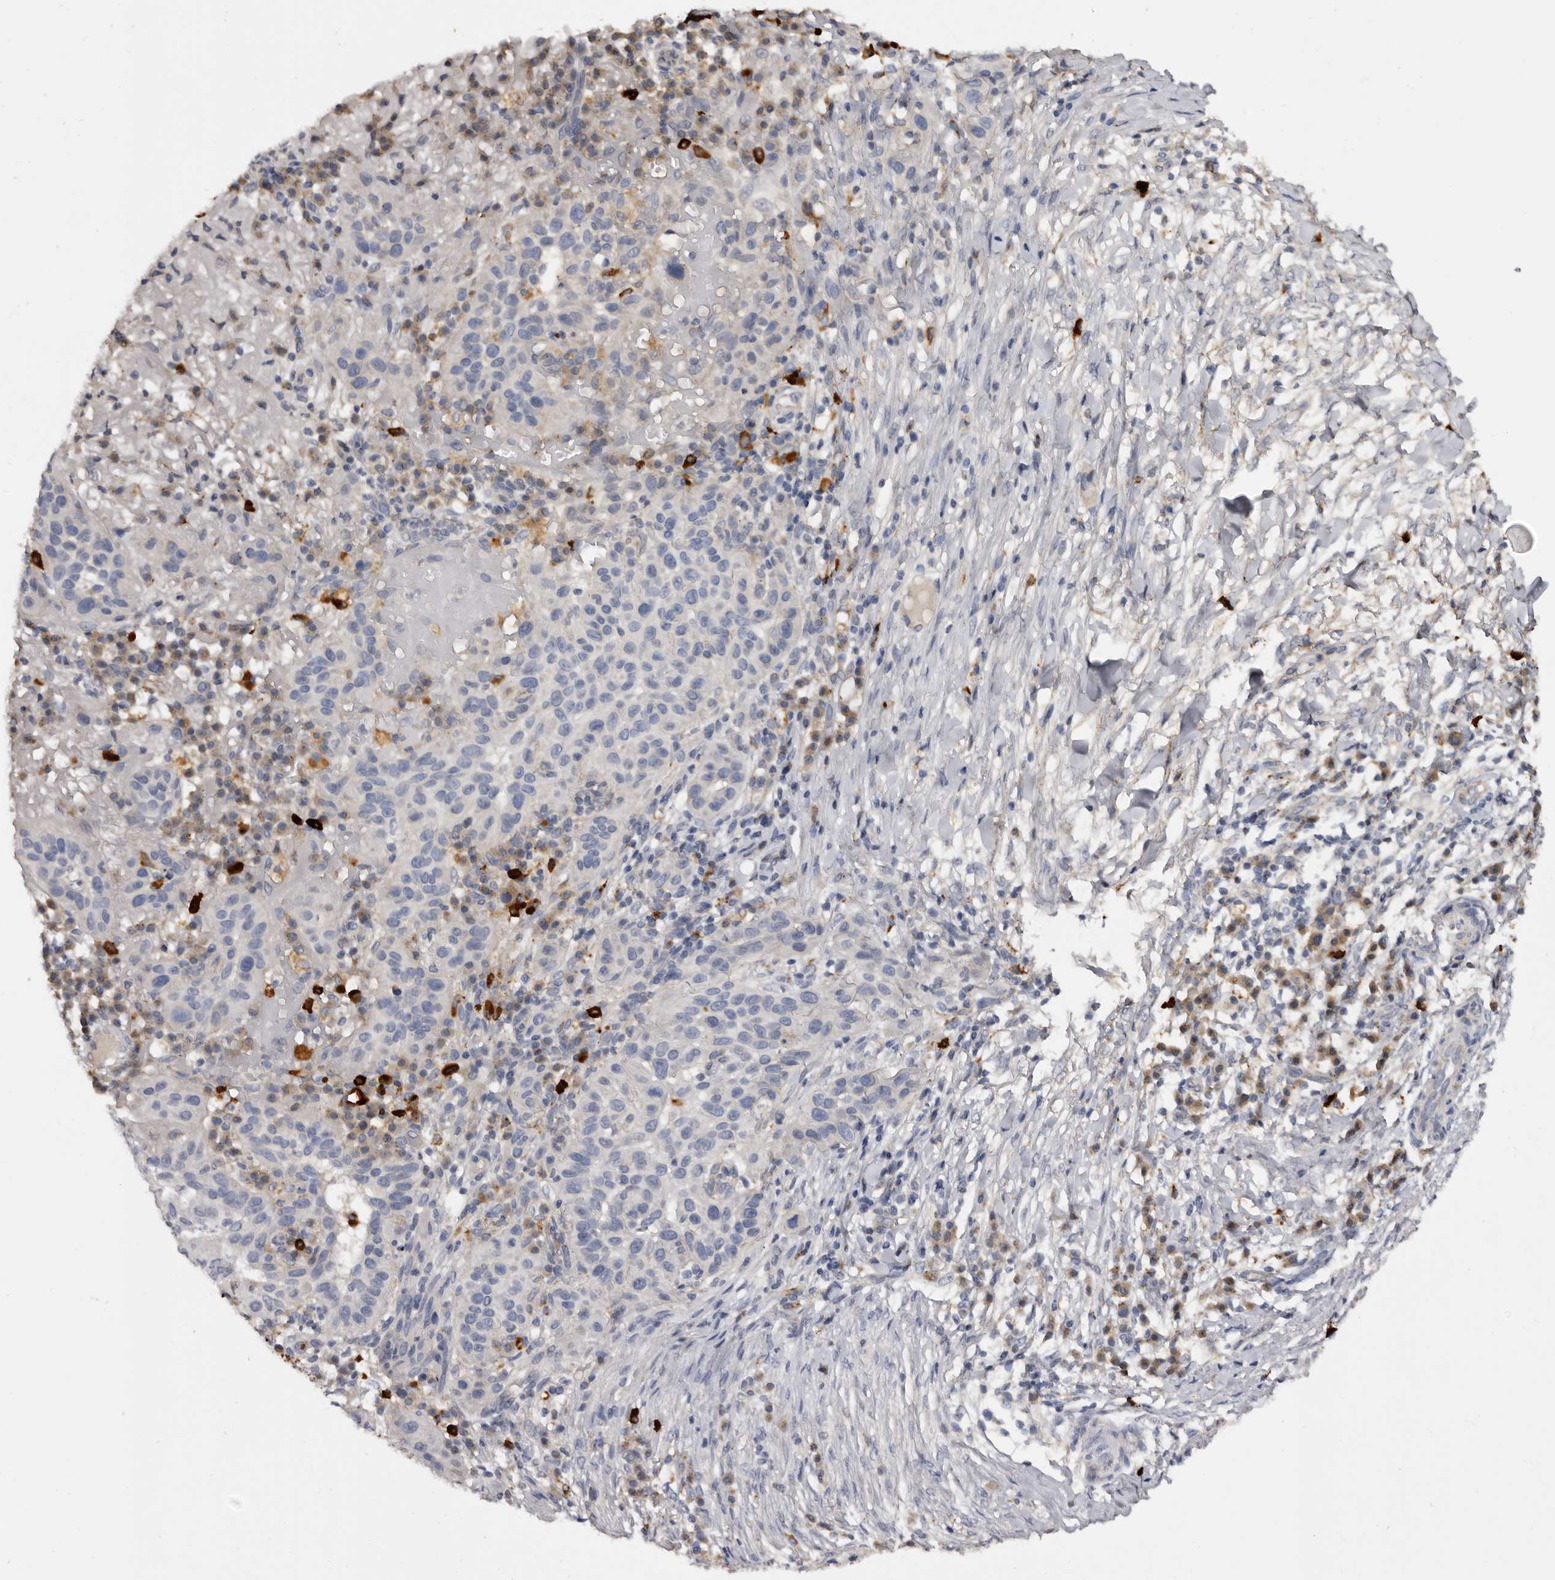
{"staining": {"intensity": "negative", "quantity": "none", "location": "none"}, "tissue": "skin cancer", "cell_type": "Tumor cells", "image_type": "cancer", "snomed": [{"axis": "morphology", "description": "Normal tissue, NOS"}, {"axis": "morphology", "description": "Squamous cell carcinoma, NOS"}, {"axis": "topography", "description": "Skin"}], "caption": "High magnification brightfield microscopy of skin cancer stained with DAB (3,3'-diaminobenzidine) (brown) and counterstained with hematoxylin (blue): tumor cells show no significant staining.", "gene": "DAP", "patient": {"sex": "female", "age": 96}}